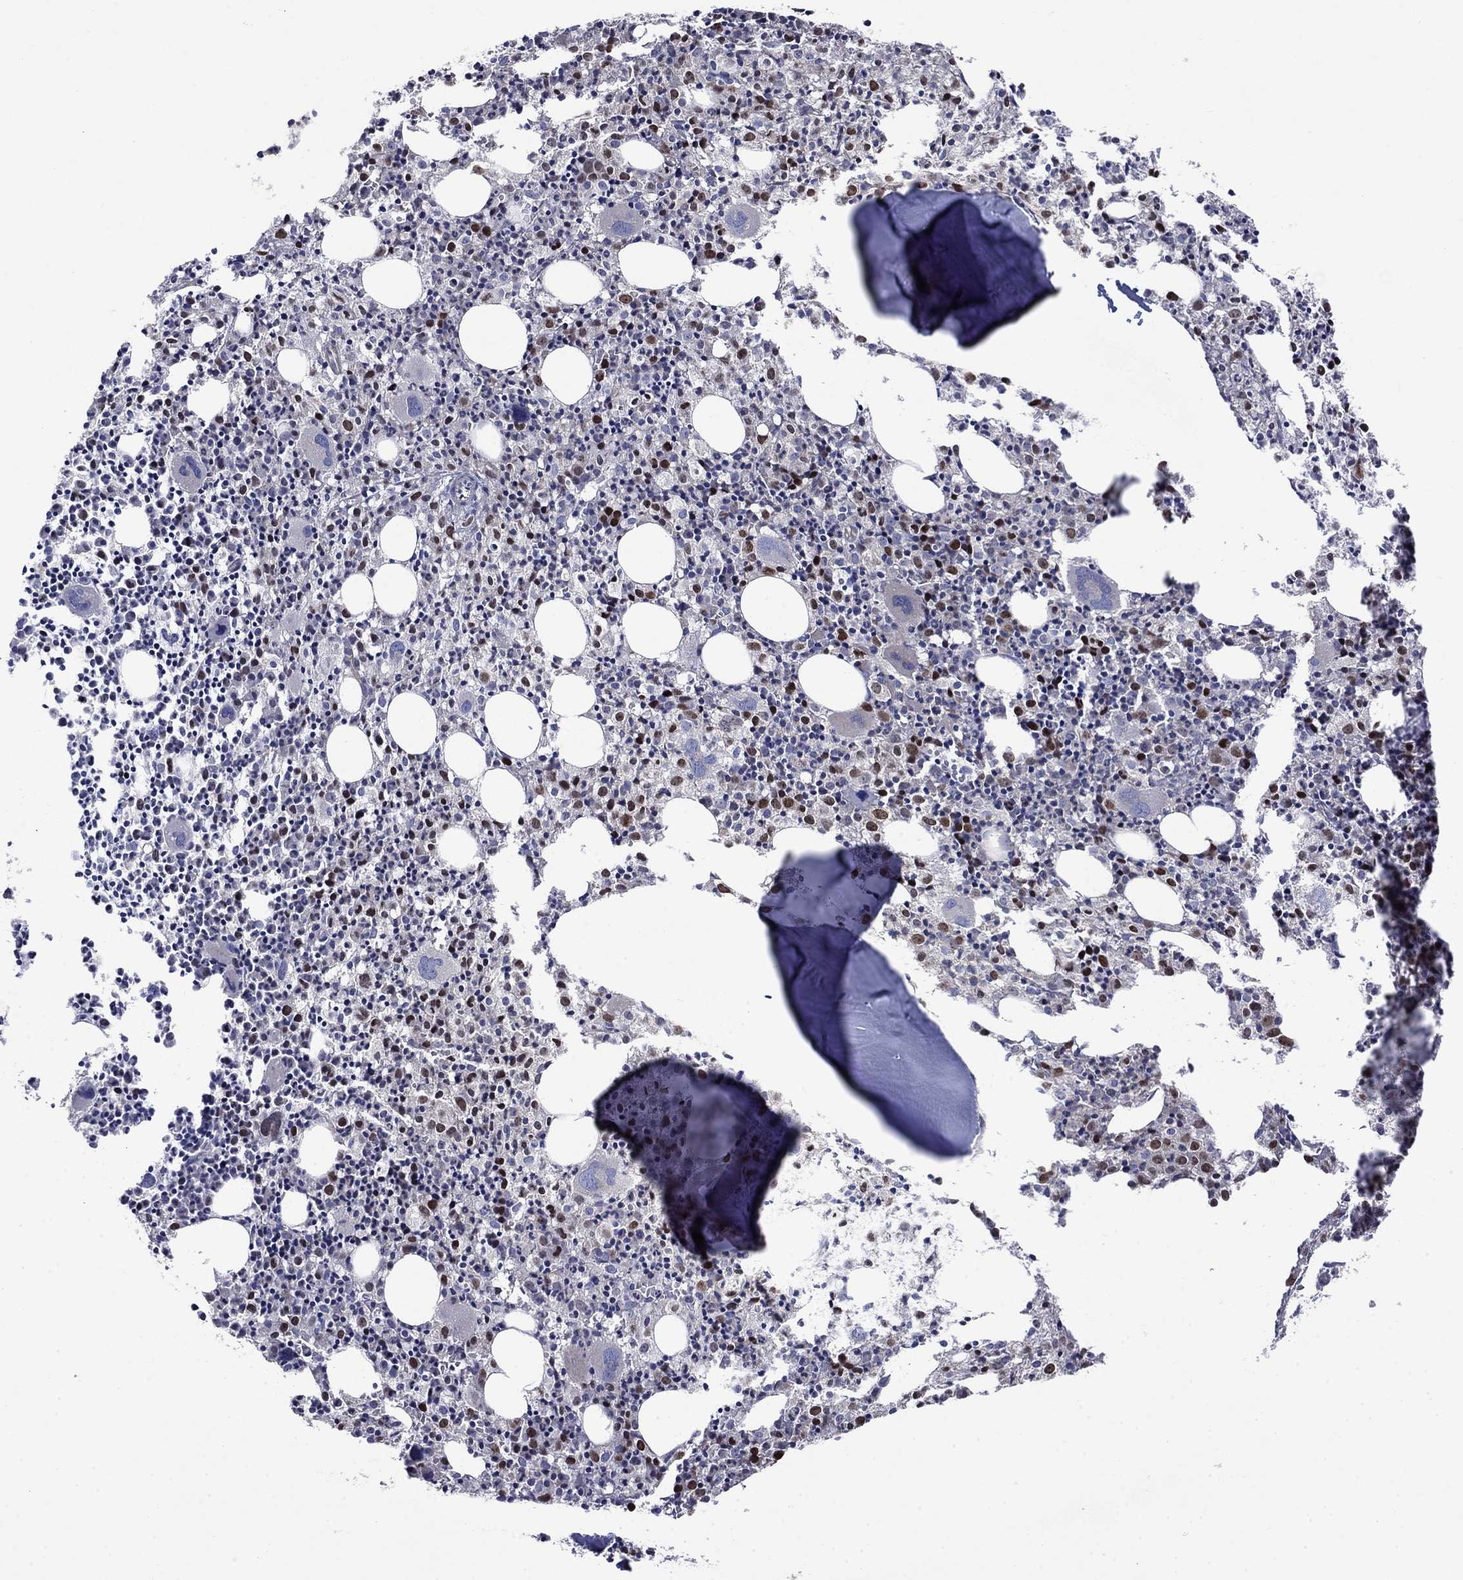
{"staining": {"intensity": "strong", "quantity": "<25%", "location": "cytoplasmic/membranous"}, "tissue": "bone marrow", "cell_type": "Hematopoietic cells", "image_type": "normal", "snomed": [{"axis": "morphology", "description": "Normal tissue, NOS"}, {"axis": "morphology", "description": "Inflammation, NOS"}, {"axis": "topography", "description": "Bone marrow"}], "caption": "A brown stain shows strong cytoplasmic/membranous expression of a protein in hematopoietic cells of benign human bone marrow. (Brightfield microscopy of DAB IHC at high magnification).", "gene": "KIF22", "patient": {"sex": "male", "age": 3}}